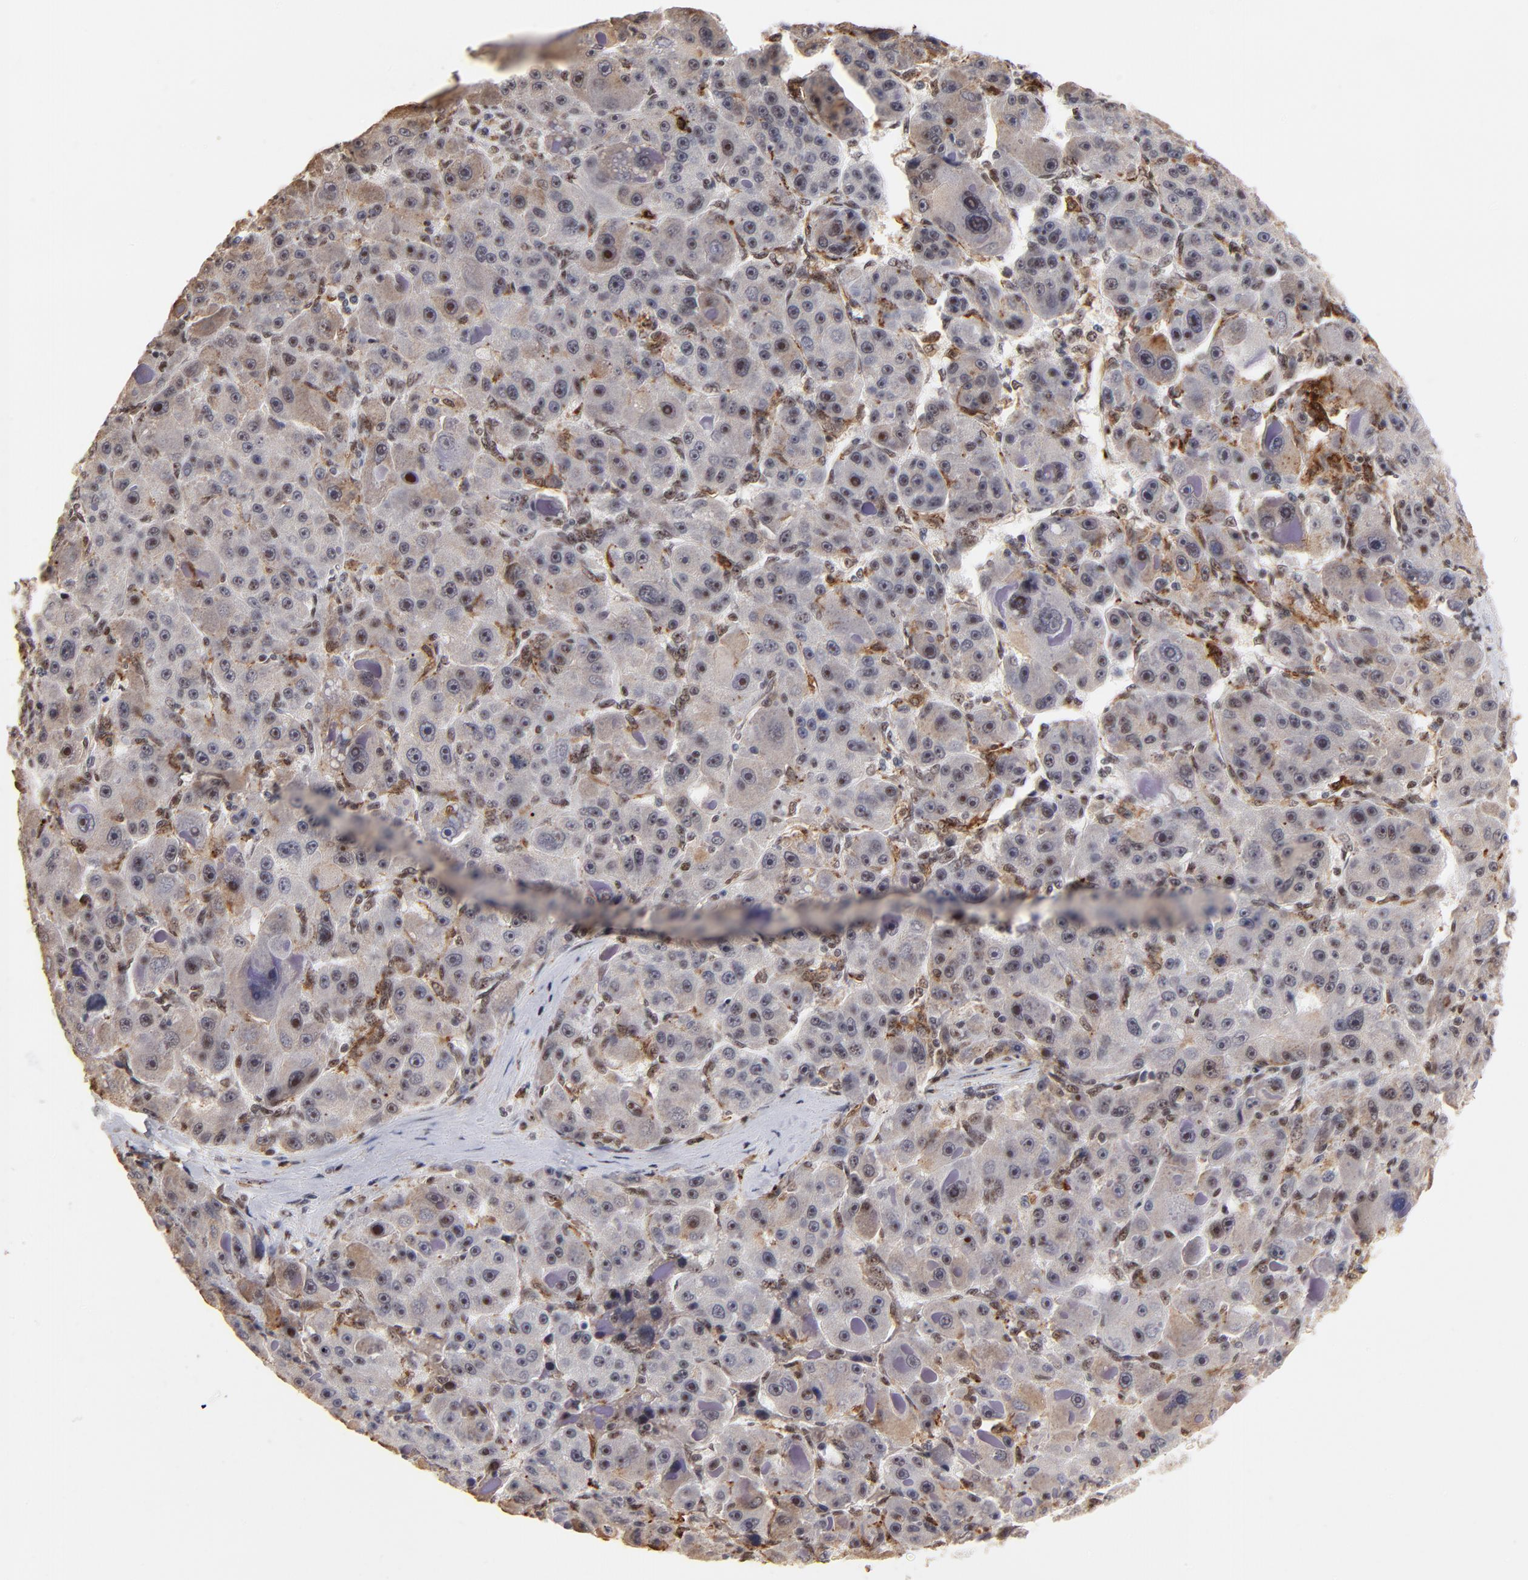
{"staining": {"intensity": "moderate", "quantity": "25%-75%", "location": "cytoplasmic/membranous"}, "tissue": "liver cancer", "cell_type": "Tumor cells", "image_type": "cancer", "snomed": [{"axis": "morphology", "description": "Carcinoma, Hepatocellular, NOS"}, {"axis": "topography", "description": "Liver"}], "caption": "A brown stain highlights moderate cytoplasmic/membranous staining of a protein in human liver cancer tumor cells. Nuclei are stained in blue.", "gene": "ZNF146", "patient": {"sex": "male", "age": 76}}